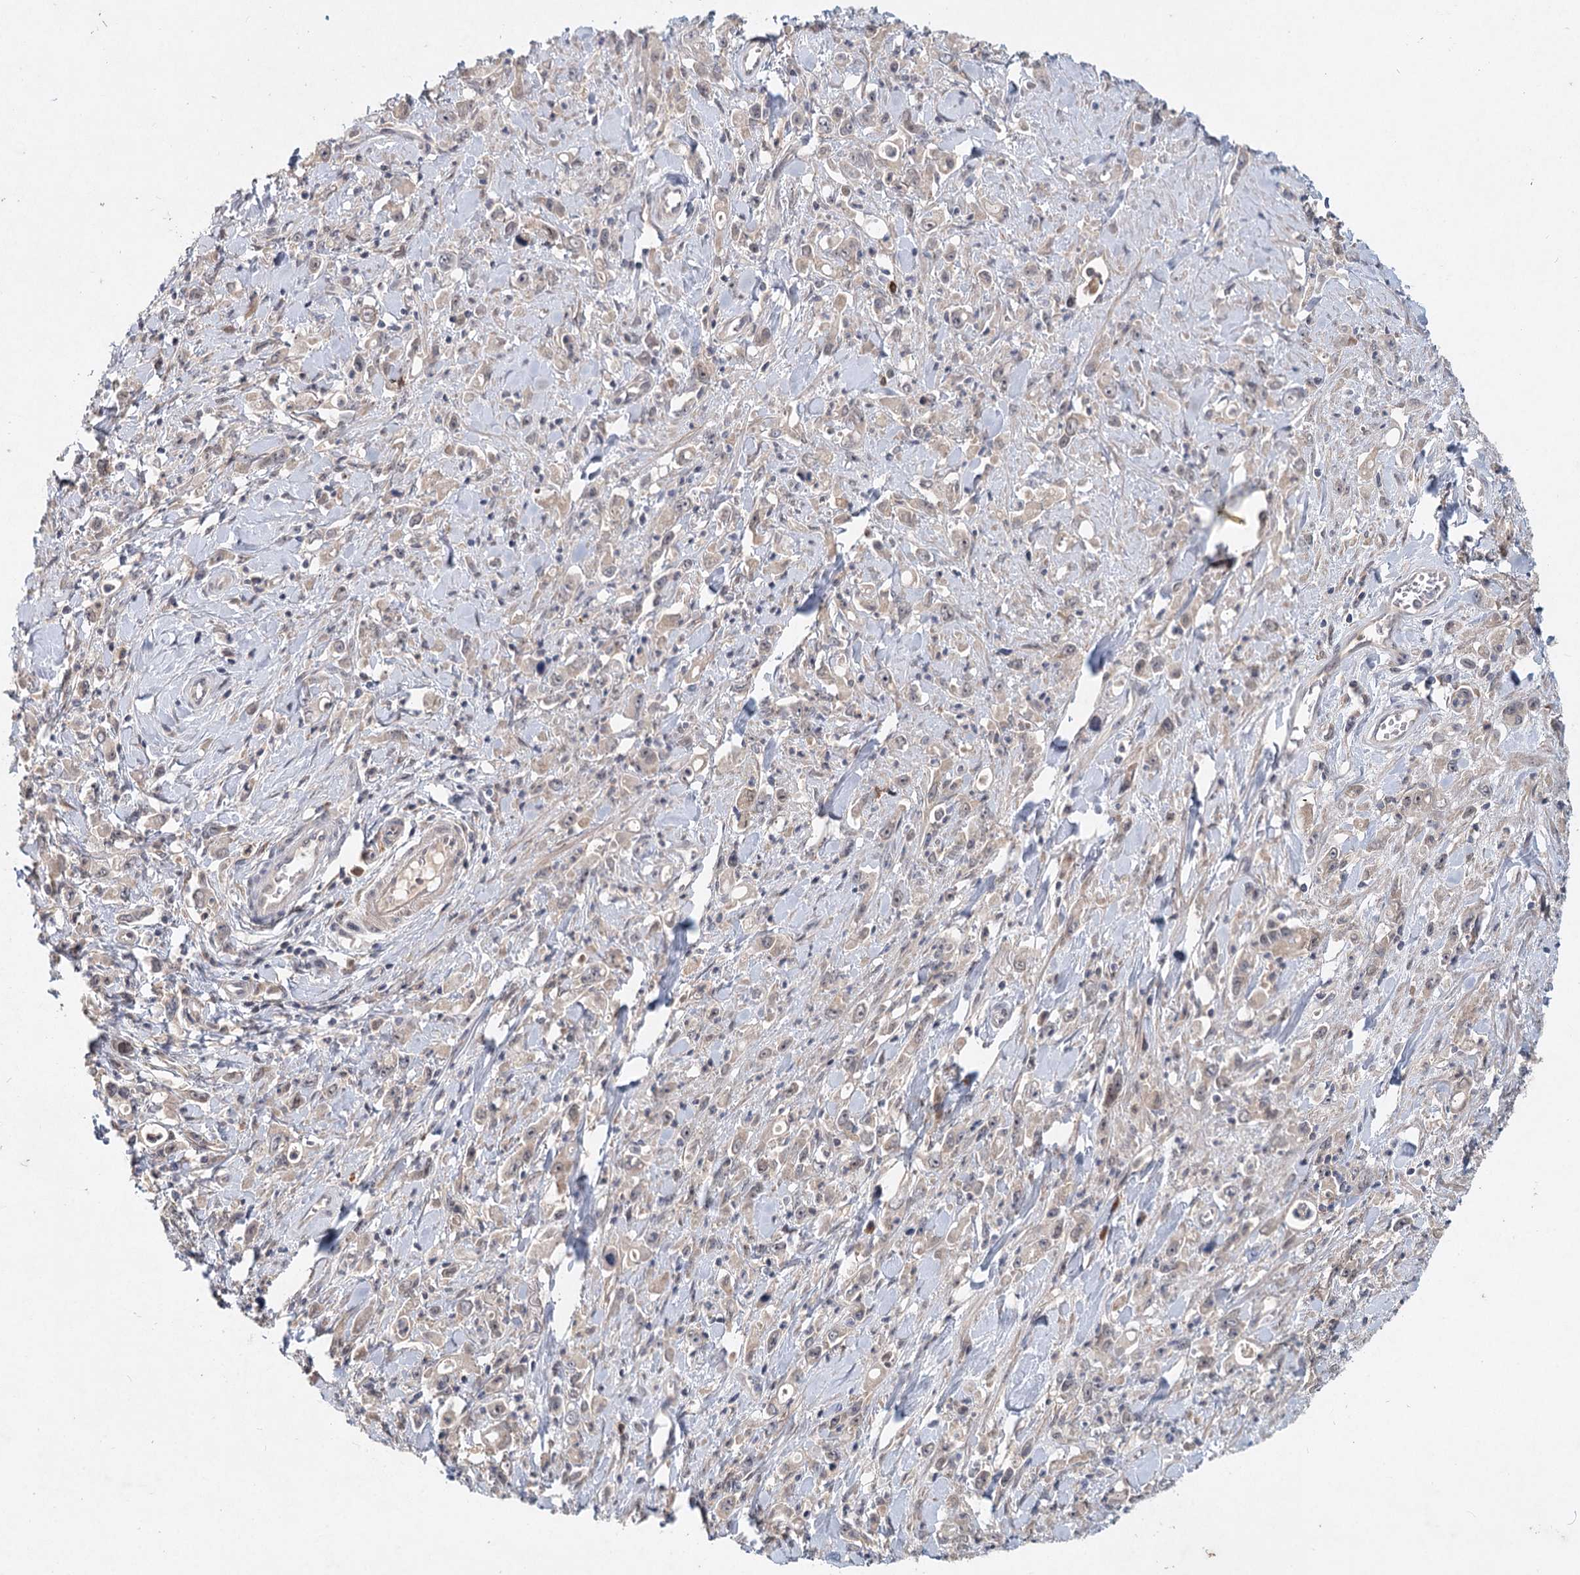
{"staining": {"intensity": "weak", "quantity": "<25%", "location": "nuclear"}, "tissue": "stomach cancer", "cell_type": "Tumor cells", "image_type": "cancer", "snomed": [{"axis": "morphology", "description": "Adenocarcinoma, NOS"}, {"axis": "topography", "description": "Stomach, lower"}], "caption": "The IHC photomicrograph has no significant staining in tumor cells of stomach cancer (adenocarcinoma) tissue.", "gene": "AP3B1", "patient": {"sex": "female", "age": 43}}